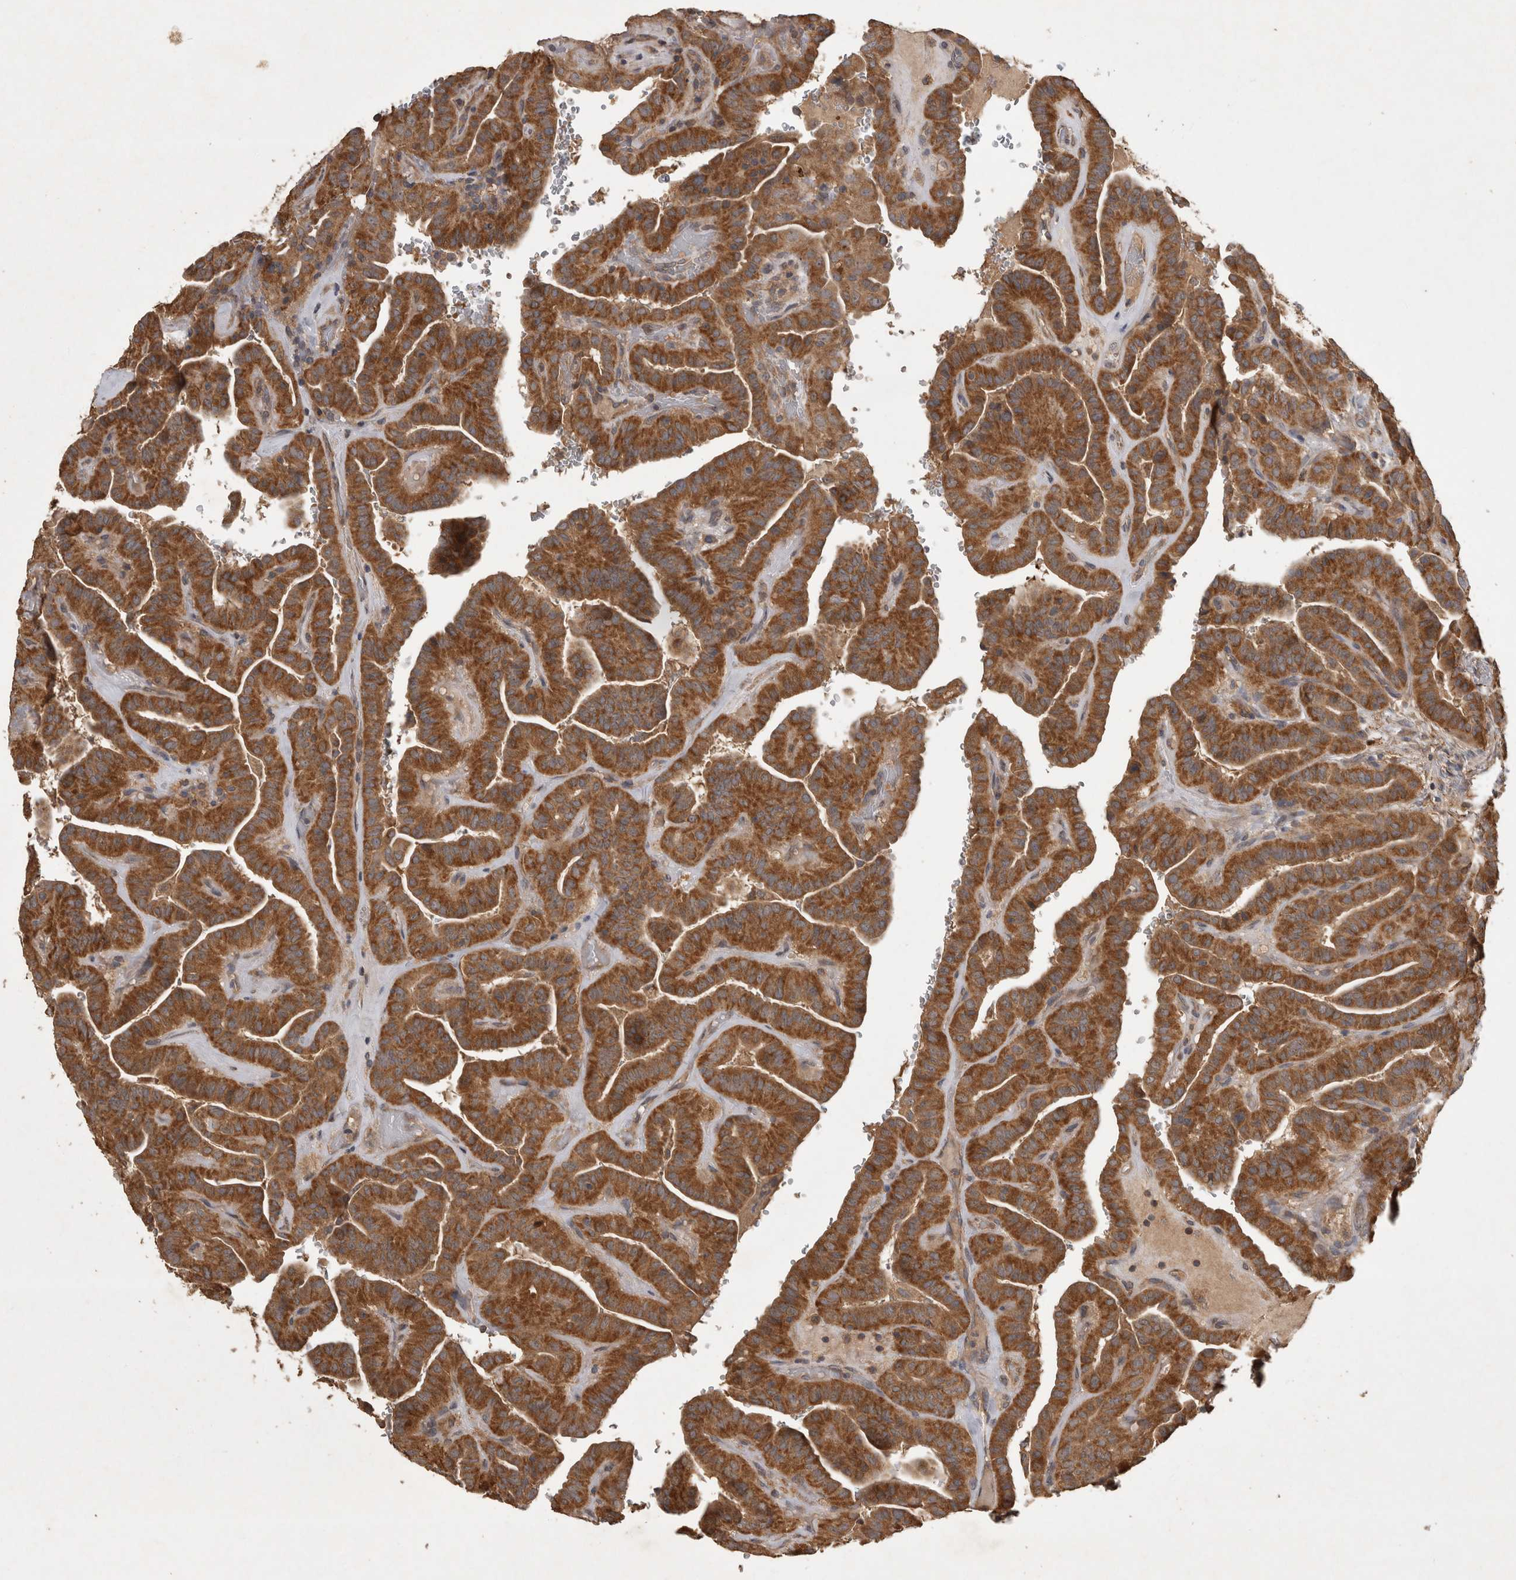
{"staining": {"intensity": "strong", "quantity": ">75%", "location": "cytoplasmic/membranous"}, "tissue": "thyroid cancer", "cell_type": "Tumor cells", "image_type": "cancer", "snomed": [{"axis": "morphology", "description": "Papillary adenocarcinoma, NOS"}, {"axis": "topography", "description": "Thyroid gland"}], "caption": "Tumor cells exhibit high levels of strong cytoplasmic/membranous expression in approximately >75% of cells in papillary adenocarcinoma (thyroid). (IHC, brightfield microscopy, high magnification).", "gene": "TRMT61B", "patient": {"sex": "male", "age": 77}}